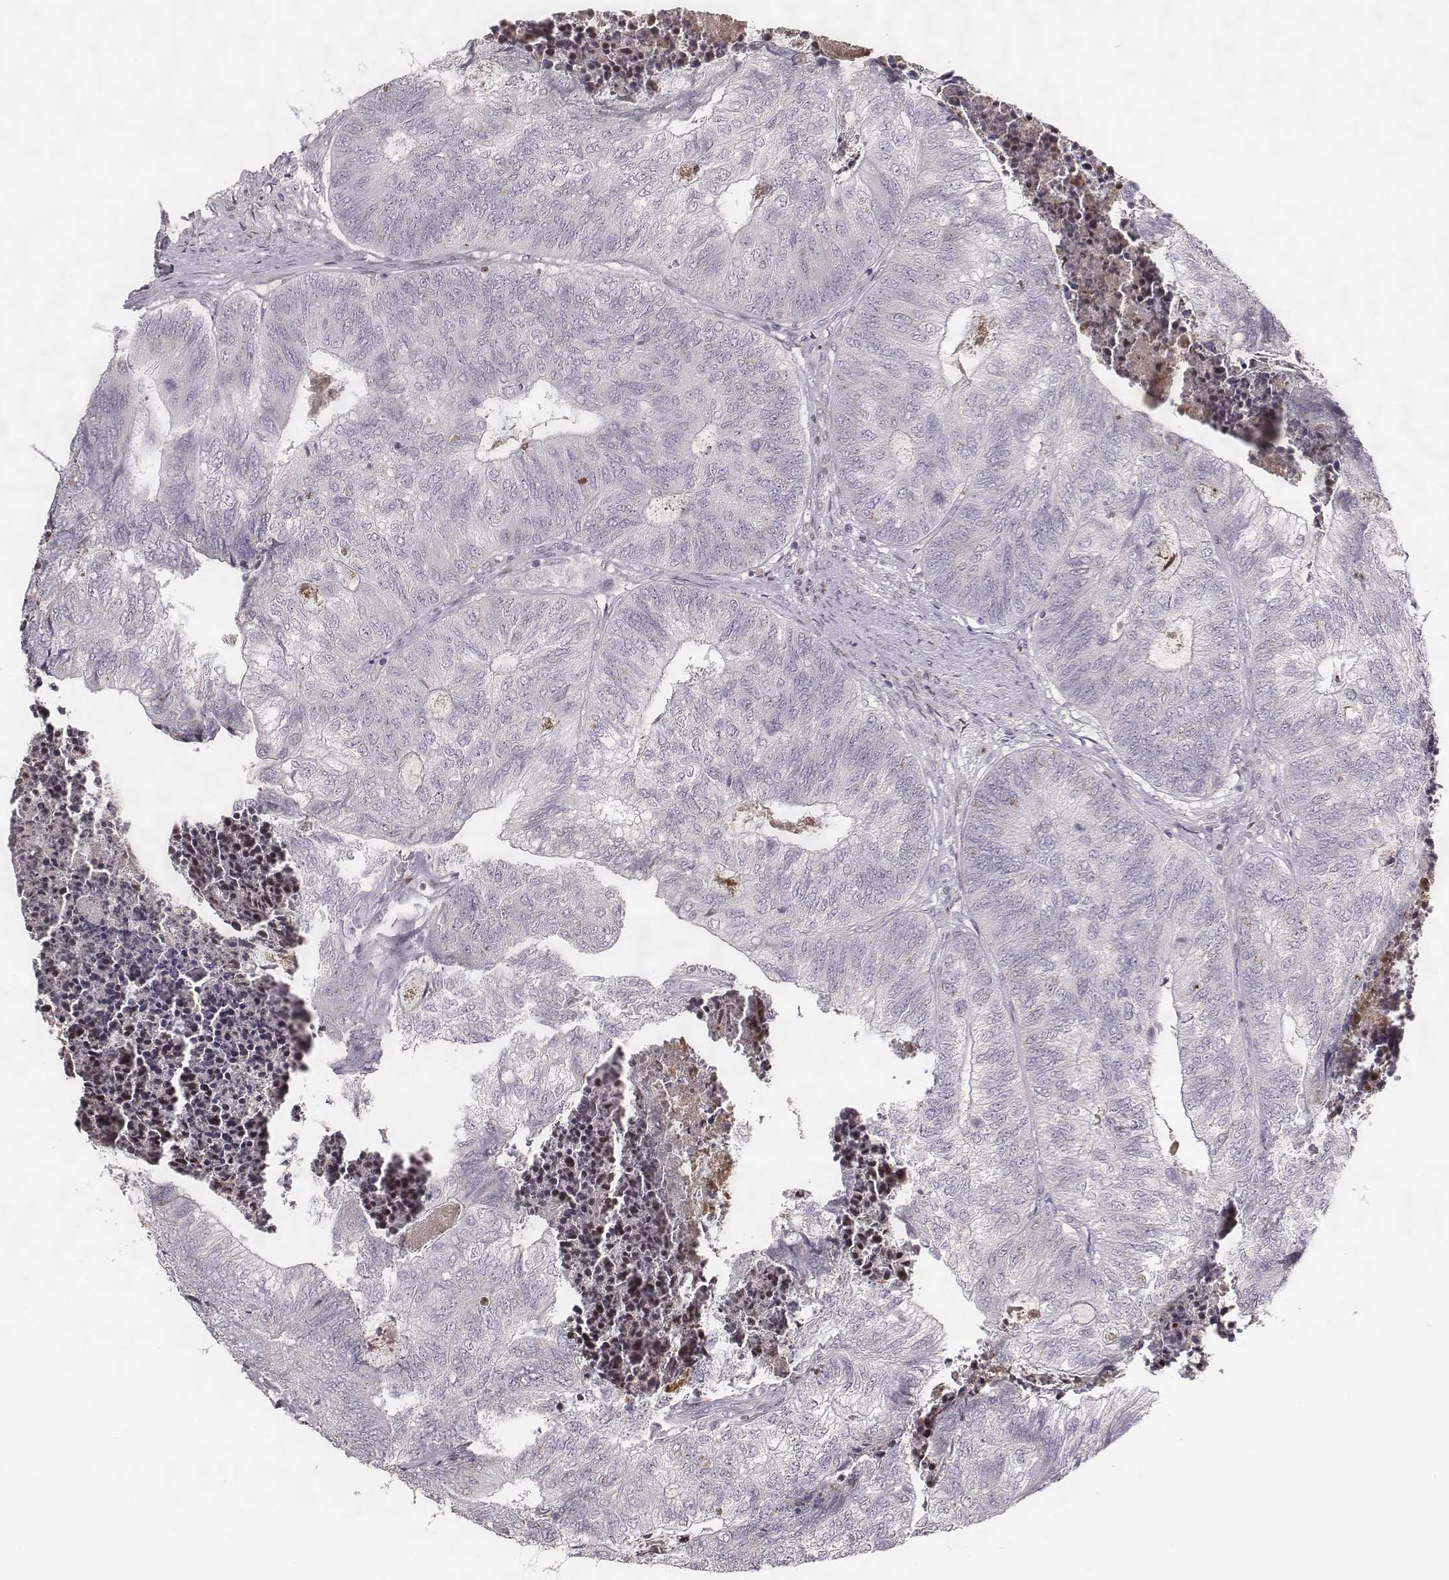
{"staining": {"intensity": "negative", "quantity": "none", "location": "none"}, "tissue": "colorectal cancer", "cell_type": "Tumor cells", "image_type": "cancer", "snomed": [{"axis": "morphology", "description": "Adenocarcinoma, NOS"}, {"axis": "topography", "description": "Colon"}], "caption": "DAB immunohistochemical staining of adenocarcinoma (colorectal) shows no significant expression in tumor cells.", "gene": "NDC1", "patient": {"sex": "female", "age": 67}}